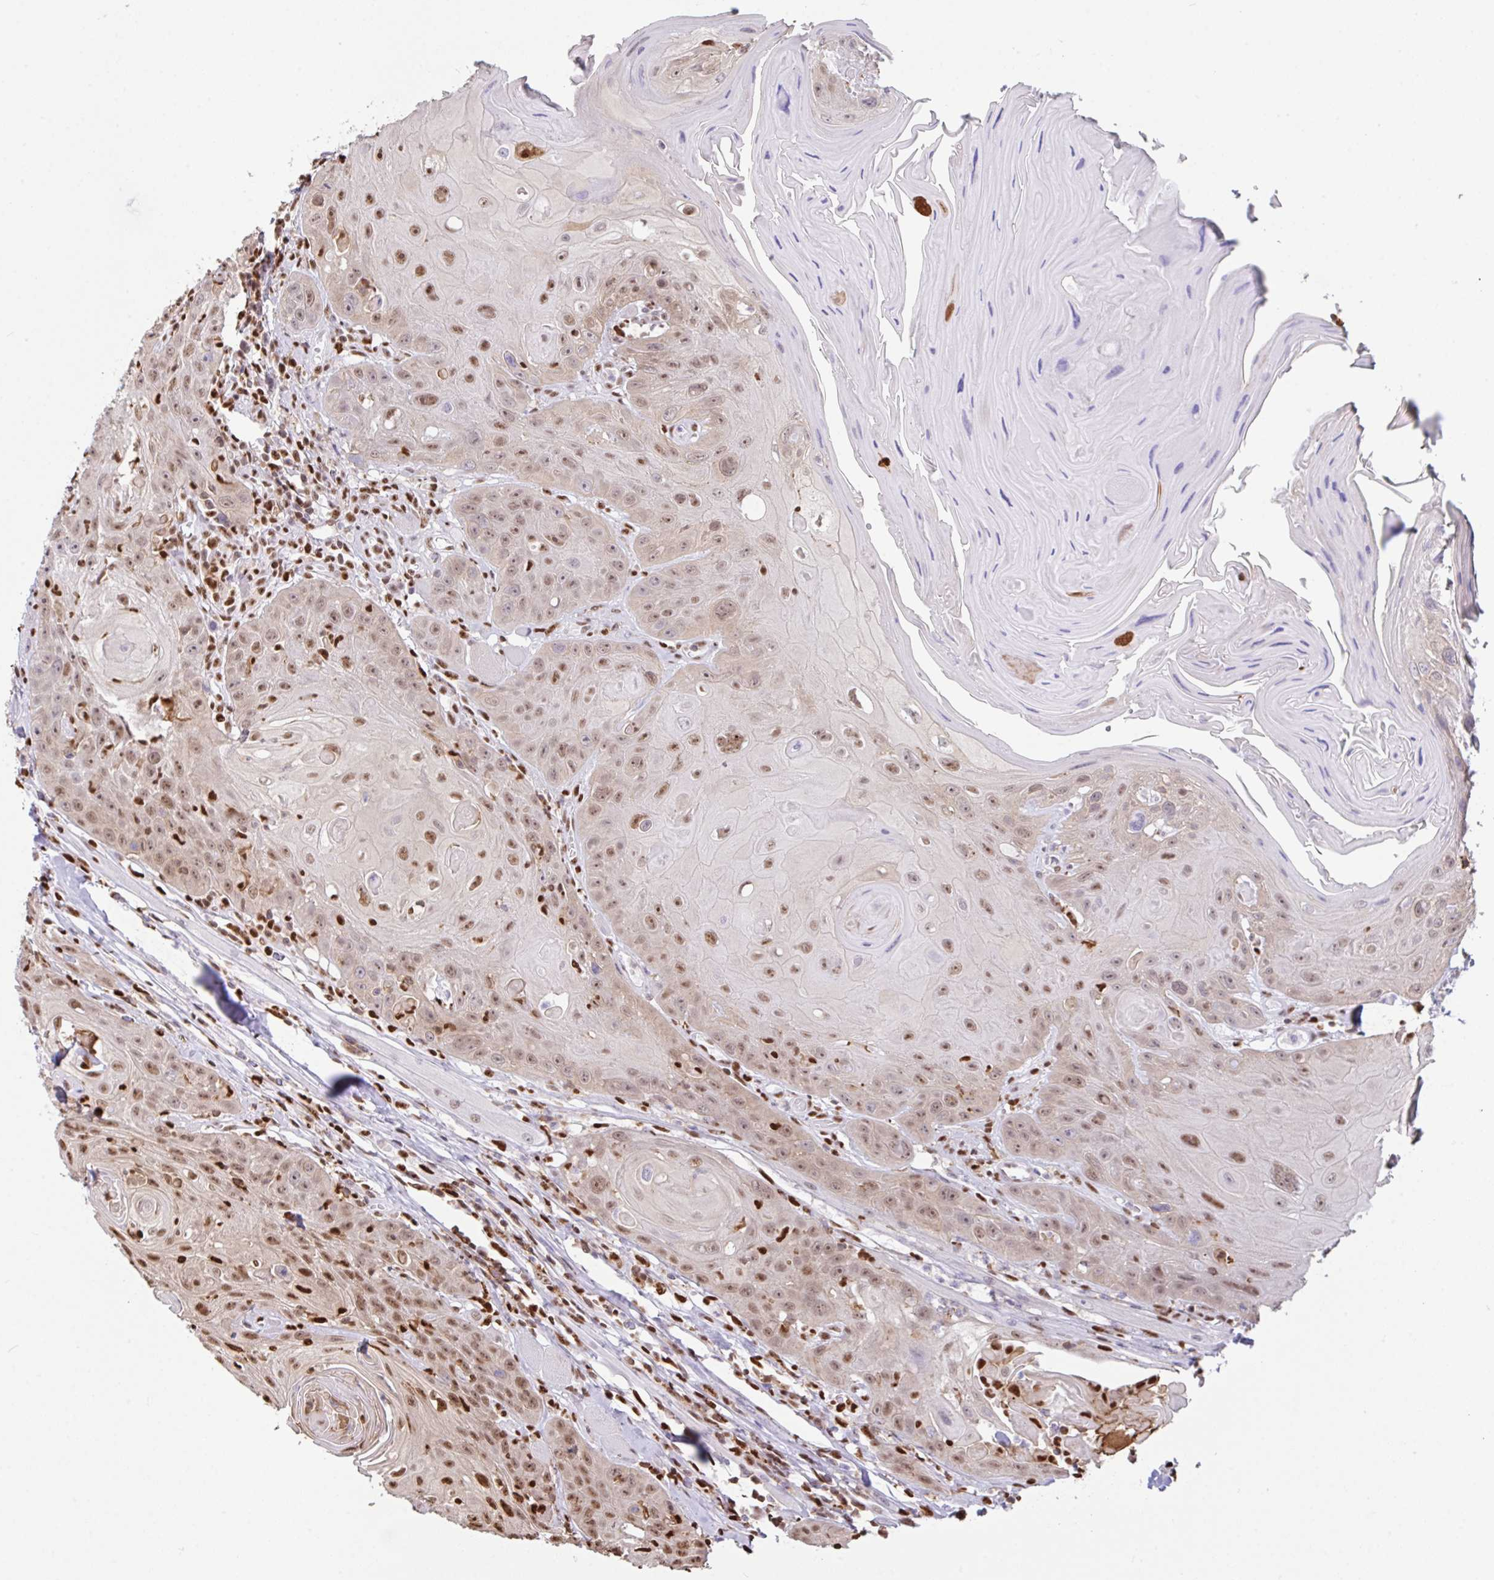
{"staining": {"intensity": "moderate", "quantity": "25%-75%", "location": "cytoplasmic/membranous,nuclear"}, "tissue": "head and neck cancer", "cell_type": "Tumor cells", "image_type": "cancer", "snomed": [{"axis": "morphology", "description": "Squamous cell carcinoma, NOS"}, {"axis": "topography", "description": "Head-Neck"}], "caption": "Head and neck cancer stained for a protein (brown) shows moderate cytoplasmic/membranous and nuclear positive staining in approximately 25%-75% of tumor cells.", "gene": "BTBD10", "patient": {"sex": "female", "age": 59}}